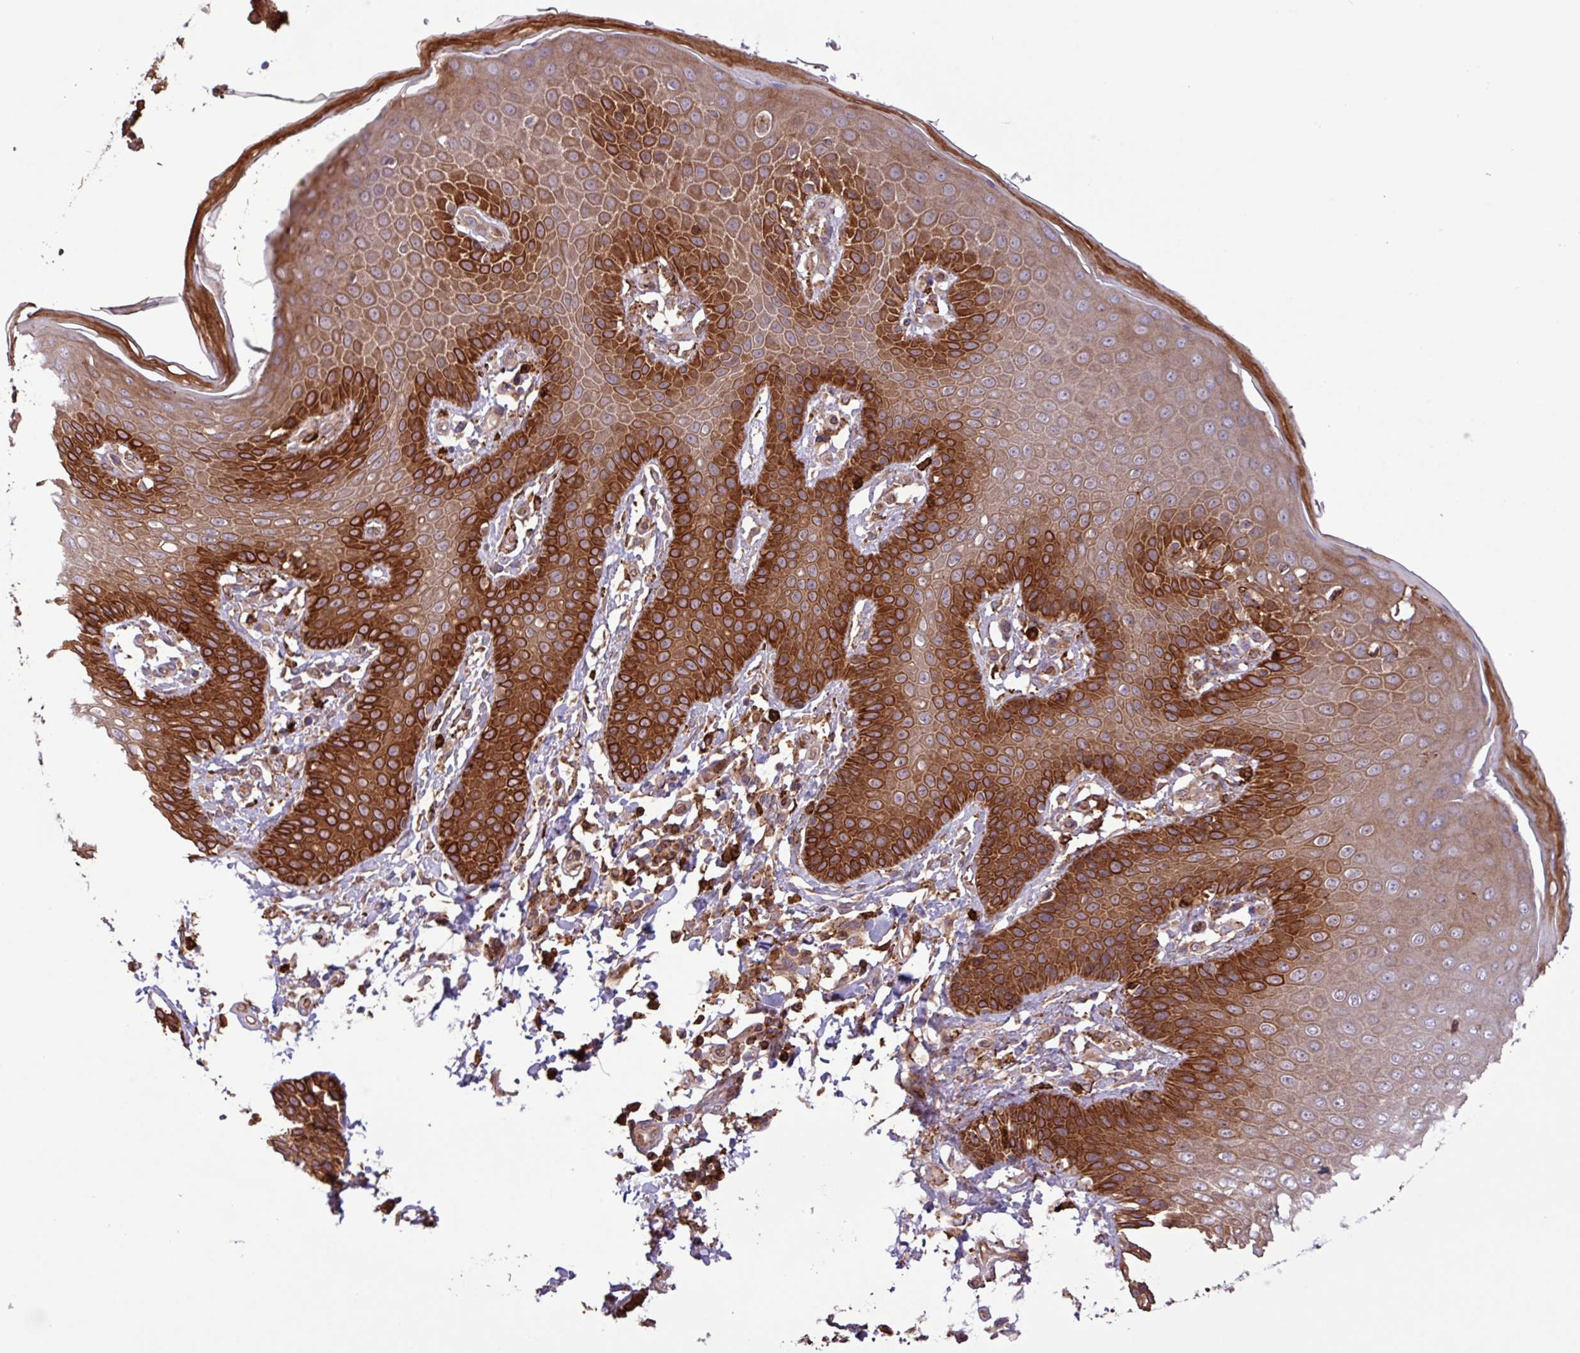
{"staining": {"intensity": "strong", "quantity": ">75%", "location": "cytoplasmic/membranous"}, "tissue": "skin", "cell_type": "Epidermal cells", "image_type": "normal", "snomed": [{"axis": "morphology", "description": "Normal tissue, NOS"}, {"axis": "topography", "description": "Peripheral nerve tissue"}], "caption": "High-magnification brightfield microscopy of unremarkable skin stained with DAB (3,3'-diaminobenzidine) (brown) and counterstained with hematoxylin (blue). epidermal cells exhibit strong cytoplasmic/membranous expression is identified in approximately>75% of cells.", "gene": "CNTRL", "patient": {"sex": "male", "age": 51}}